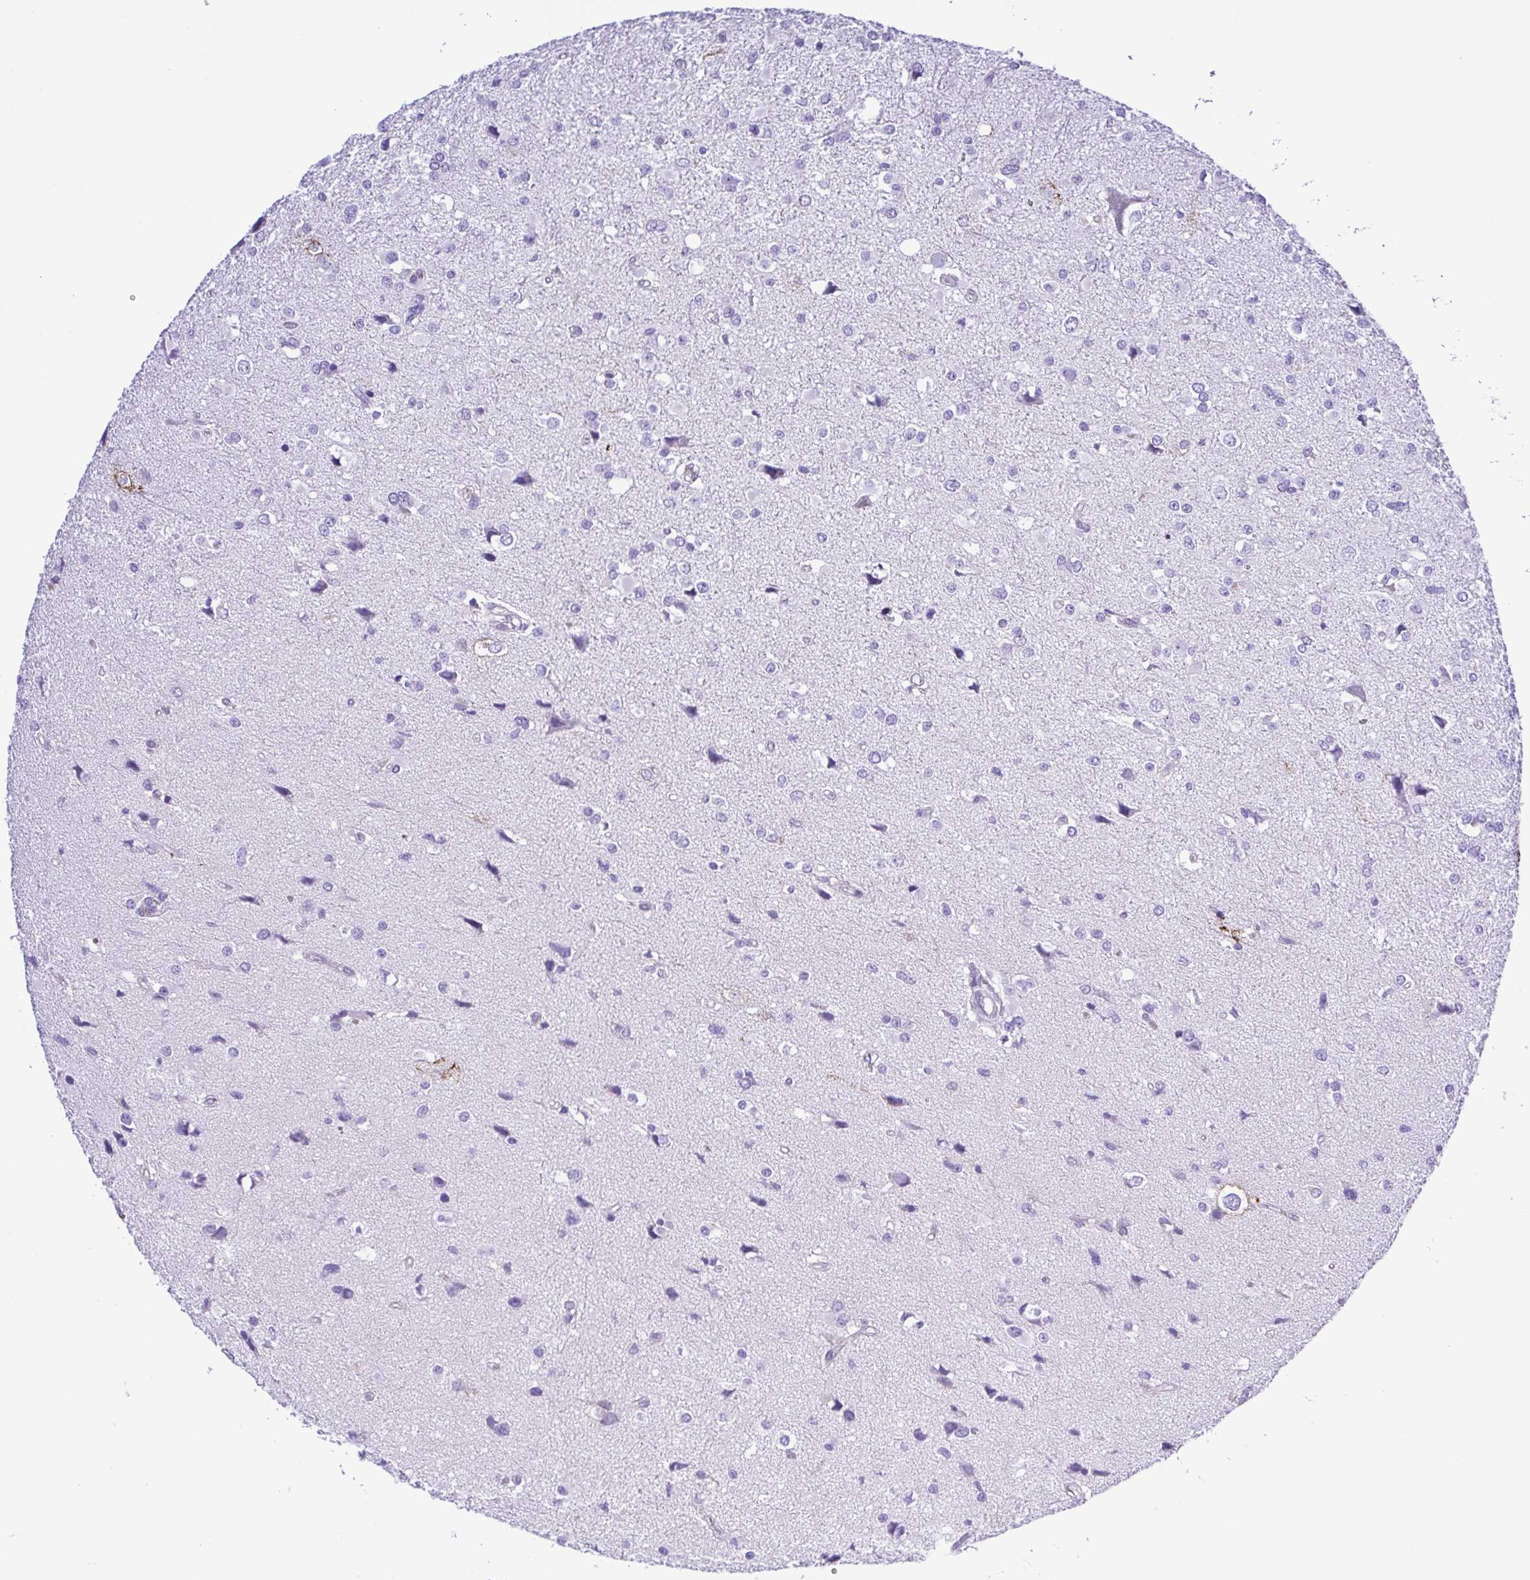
{"staining": {"intensity": "negative", "quantity": "none", "location": "none"}, "tissue": "glioma", "cell_type": "Tumor cells", "image_type": "cancer", "snomed": [{"axis": "morphology", "description": "Glioma, malignant, High grade"}, {"axis": "topography", "description": "Brain"}], "caption": "Immunohistochemistry of malignant glioma (high-grade) reveals no expression in tumor cells.", "gene": "GPR17", "patient": {"sex": "male", "age": 54}}